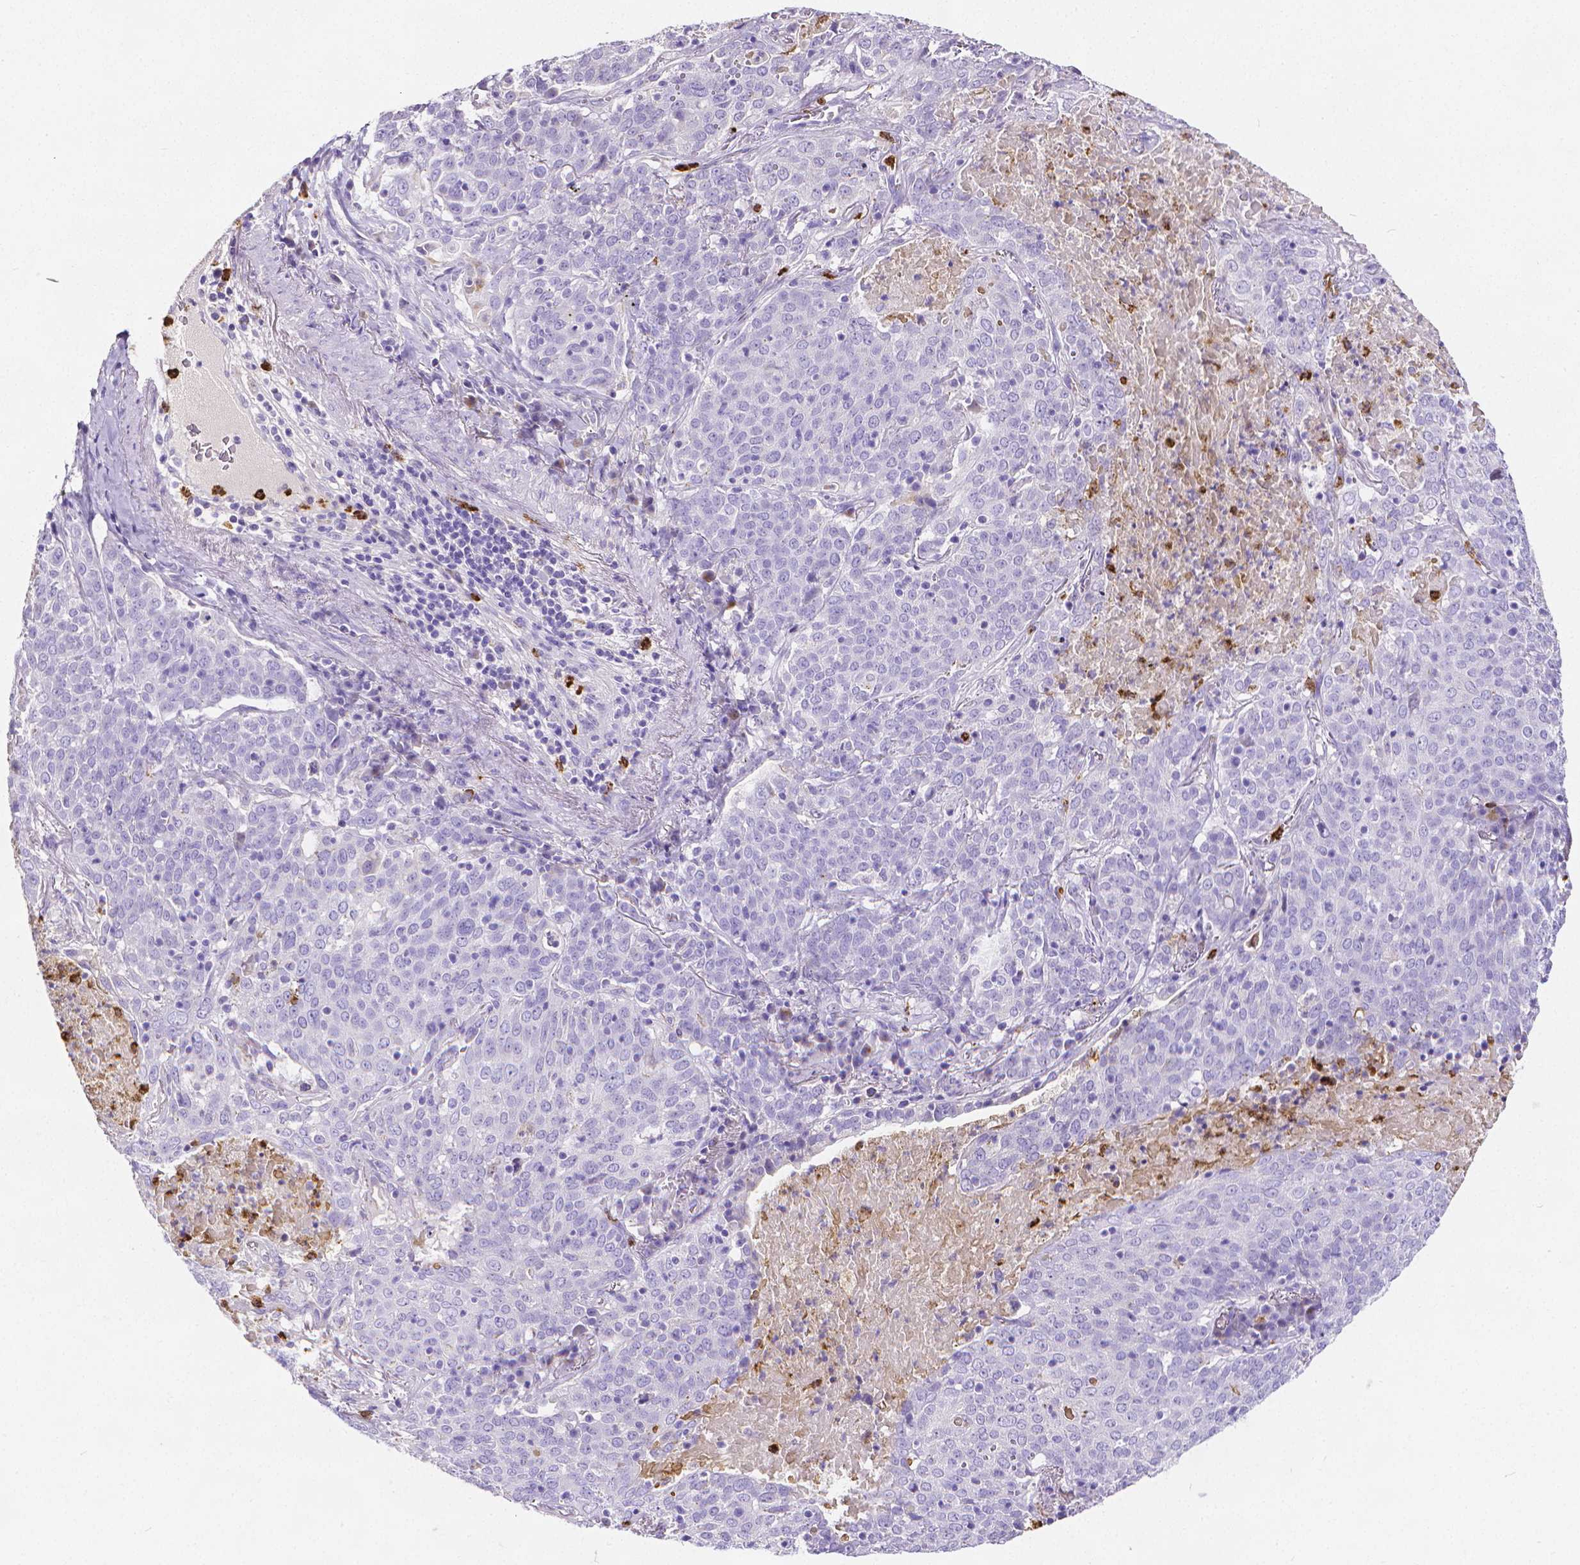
{"staining": {"intensity": "negative", "quantity": "none", "location": "none"}, "tissue": "lung cancer", "cell_type": "Tumor cells", "image_type": "cancer", "snomed": [{"axis": "morphology", "description": "Squamous cell carcinoma, NOS"}, {"axis": "topography", "description": "Lung"}], "caption": "Image shows no significant protein staining in tumor cells of lung squamous cell carcinoma.", "gene": "MMP9", "patient": {"sex": "male", "age": 82}}